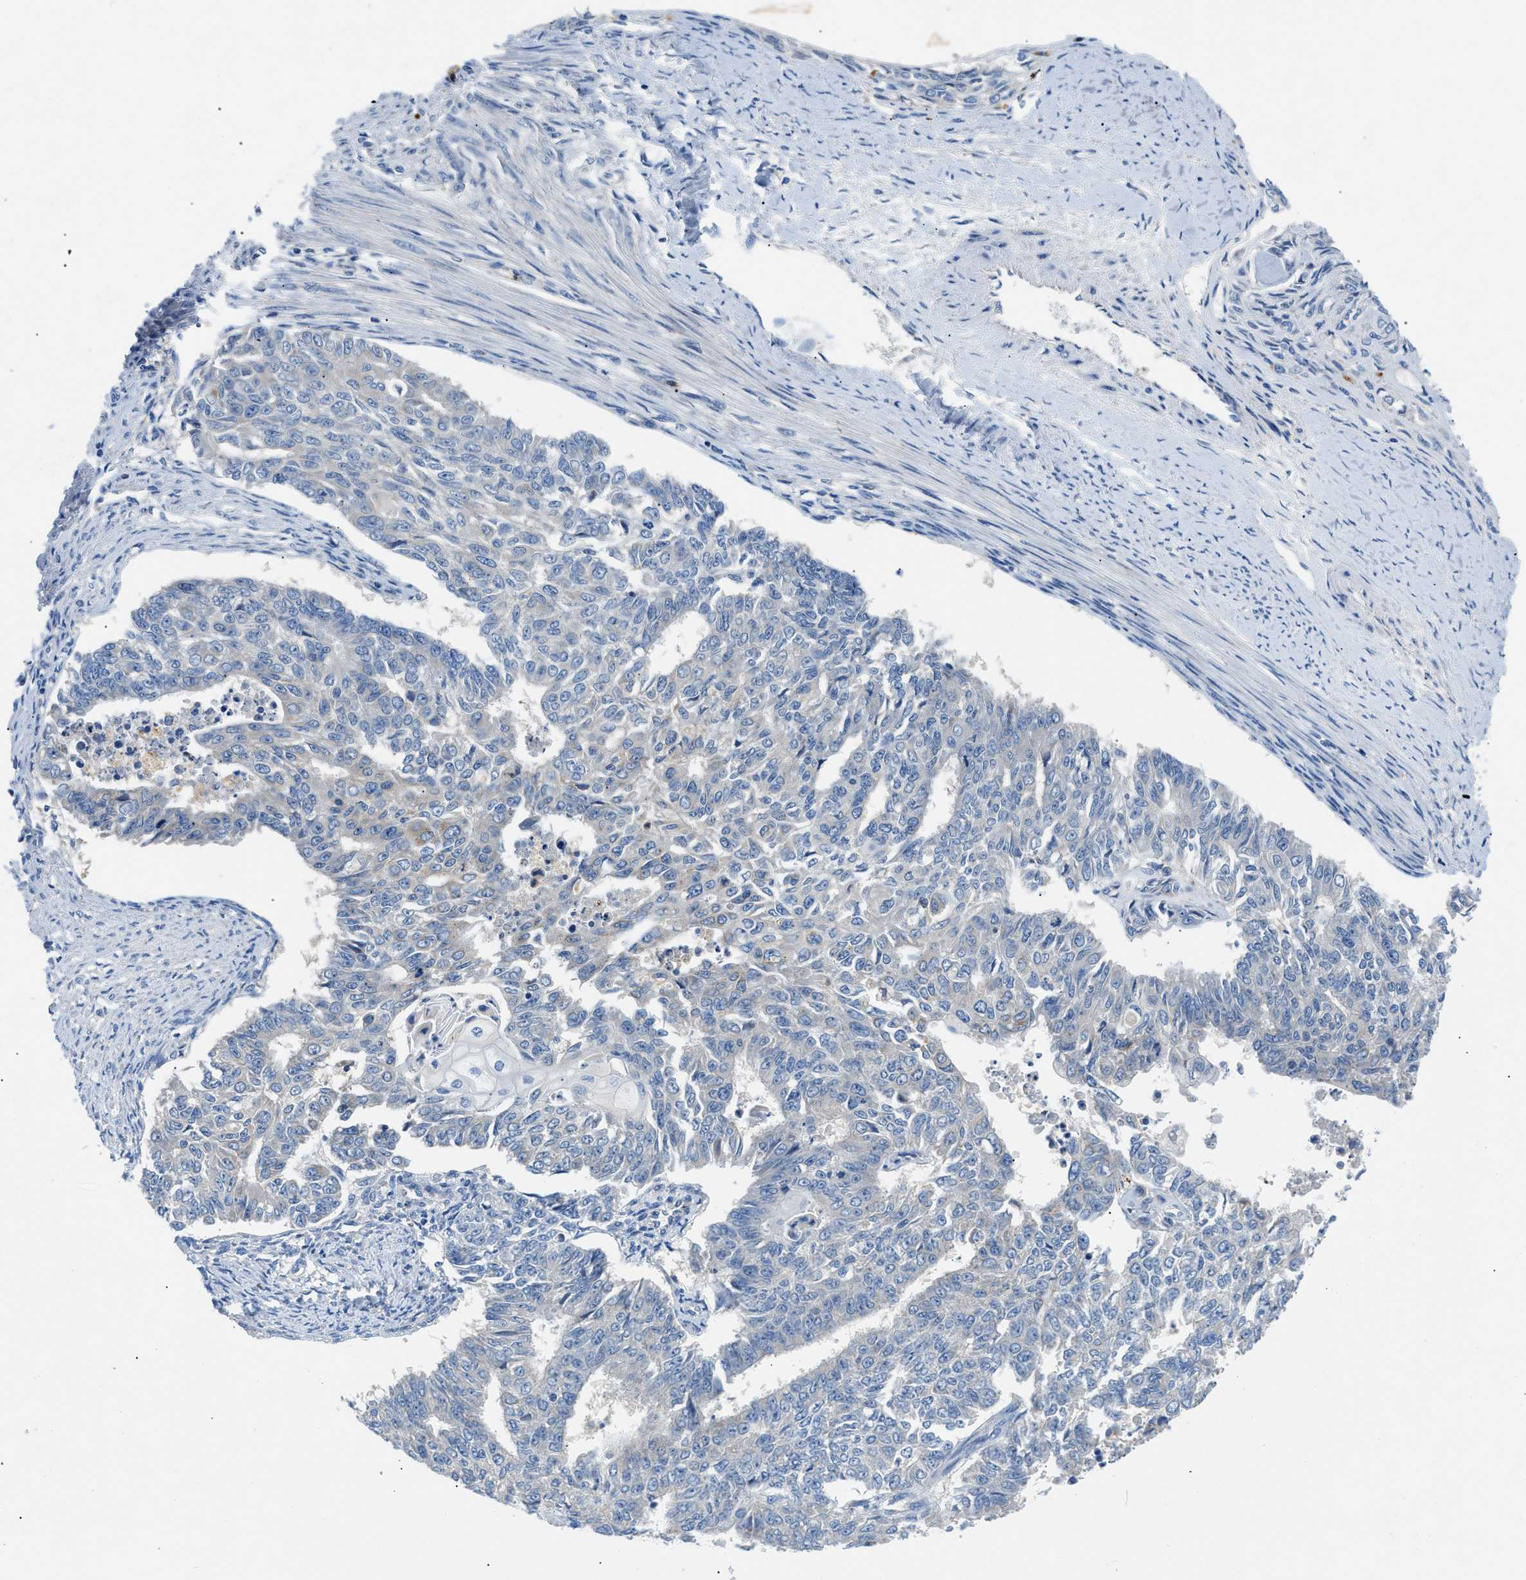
{"staining": {"intensity": "negative", "quantity": "none", "location": "none"}, "tissue": "endometrial cancer", "cell_type": "Tumor cells", "image_type": "cancer", "snomed": [{"axis": "morphology", "description": "Adenocarcinoma, NOS"}, {"axis": "topography", "description": "Endometrium"}], "caption": "This histopathology image is of endometrial cancer stained with immunohistochemistry (IHC) to label a protein in brown with the nuclei are counter-stained blue. There is no positivity in tumor cells.", "gene": "ADGRE3", "patient": {"sex": "female", "age": 32}}